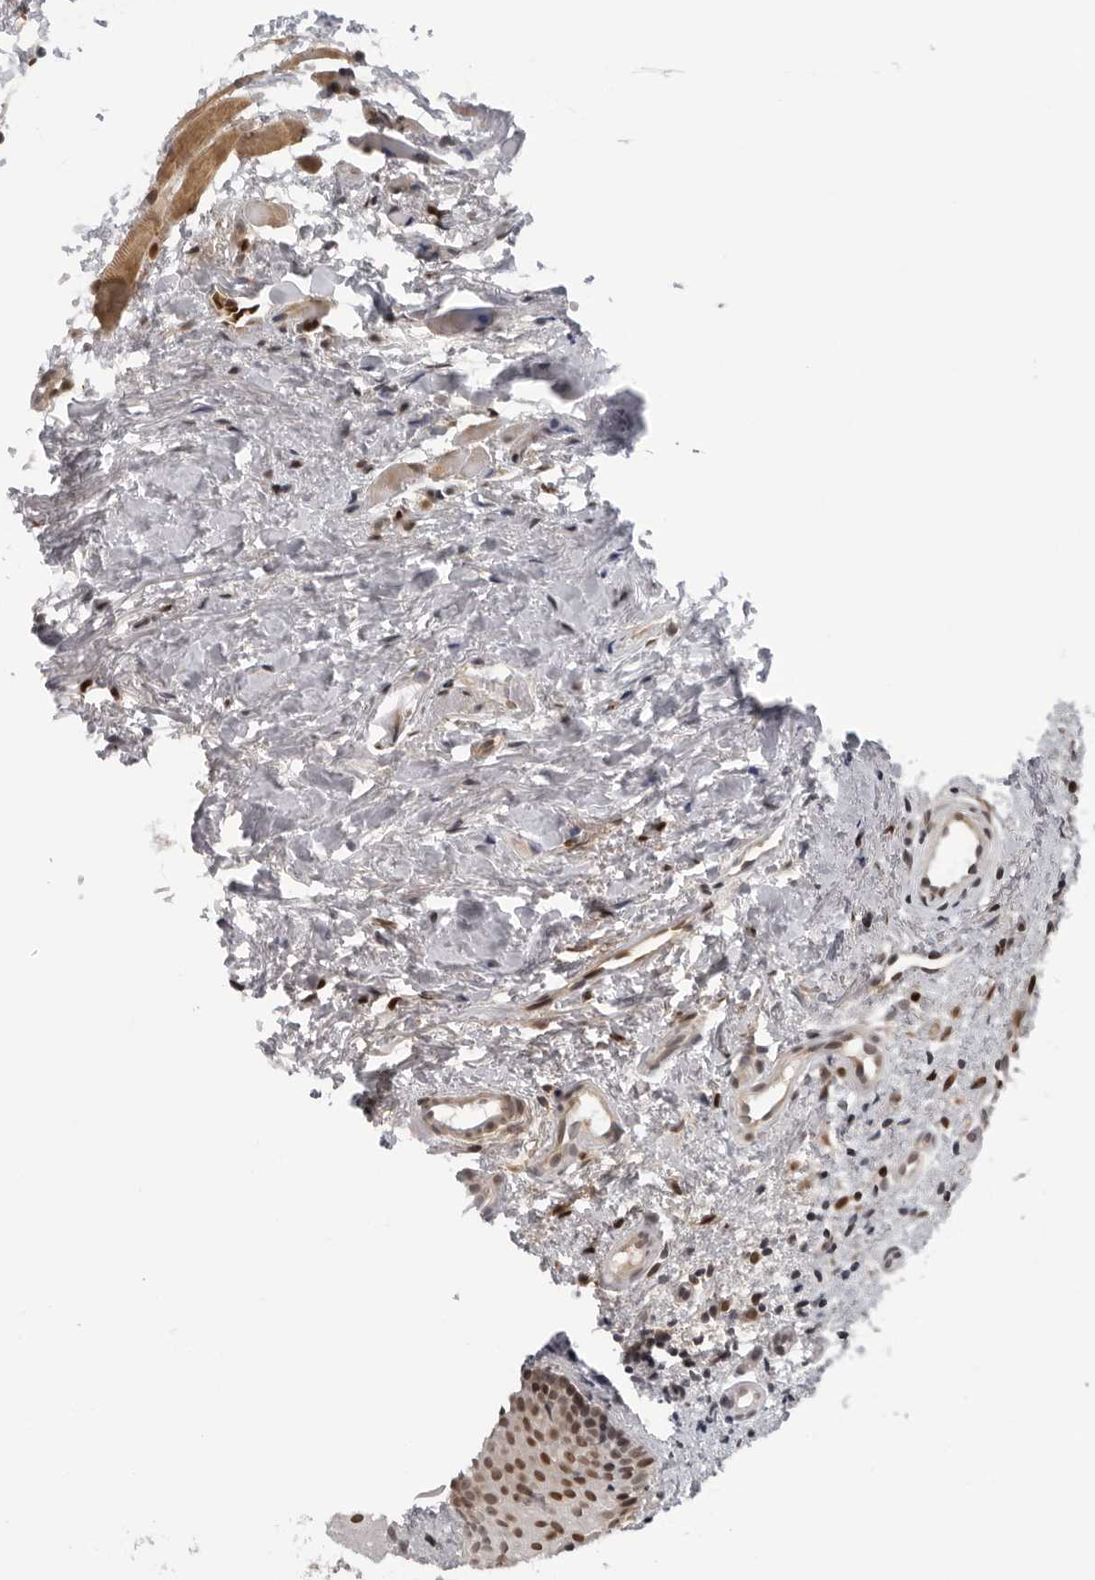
{"staining": {"intensity": "moderate", "quantity": "25%-75%", "location": "nuclear"}, "tissue": "oral mucosa", "cell_type": "Squamous epithelial cells", "image_type": "normal", "snomed": [{"axis": "morphology", "description": "Normal tissue, NOS"}, {"axis": "topography", "description": "Oral tissue"}], "caption": "Normal oral mucosa reveals moderate nuclear expression in about 25%-75% of squamous epithelial cells (DAB IHC with brightfield microscopy, high magnification)..", "gene": "MAF", "patient": {"sex": "male", "age": 60}}